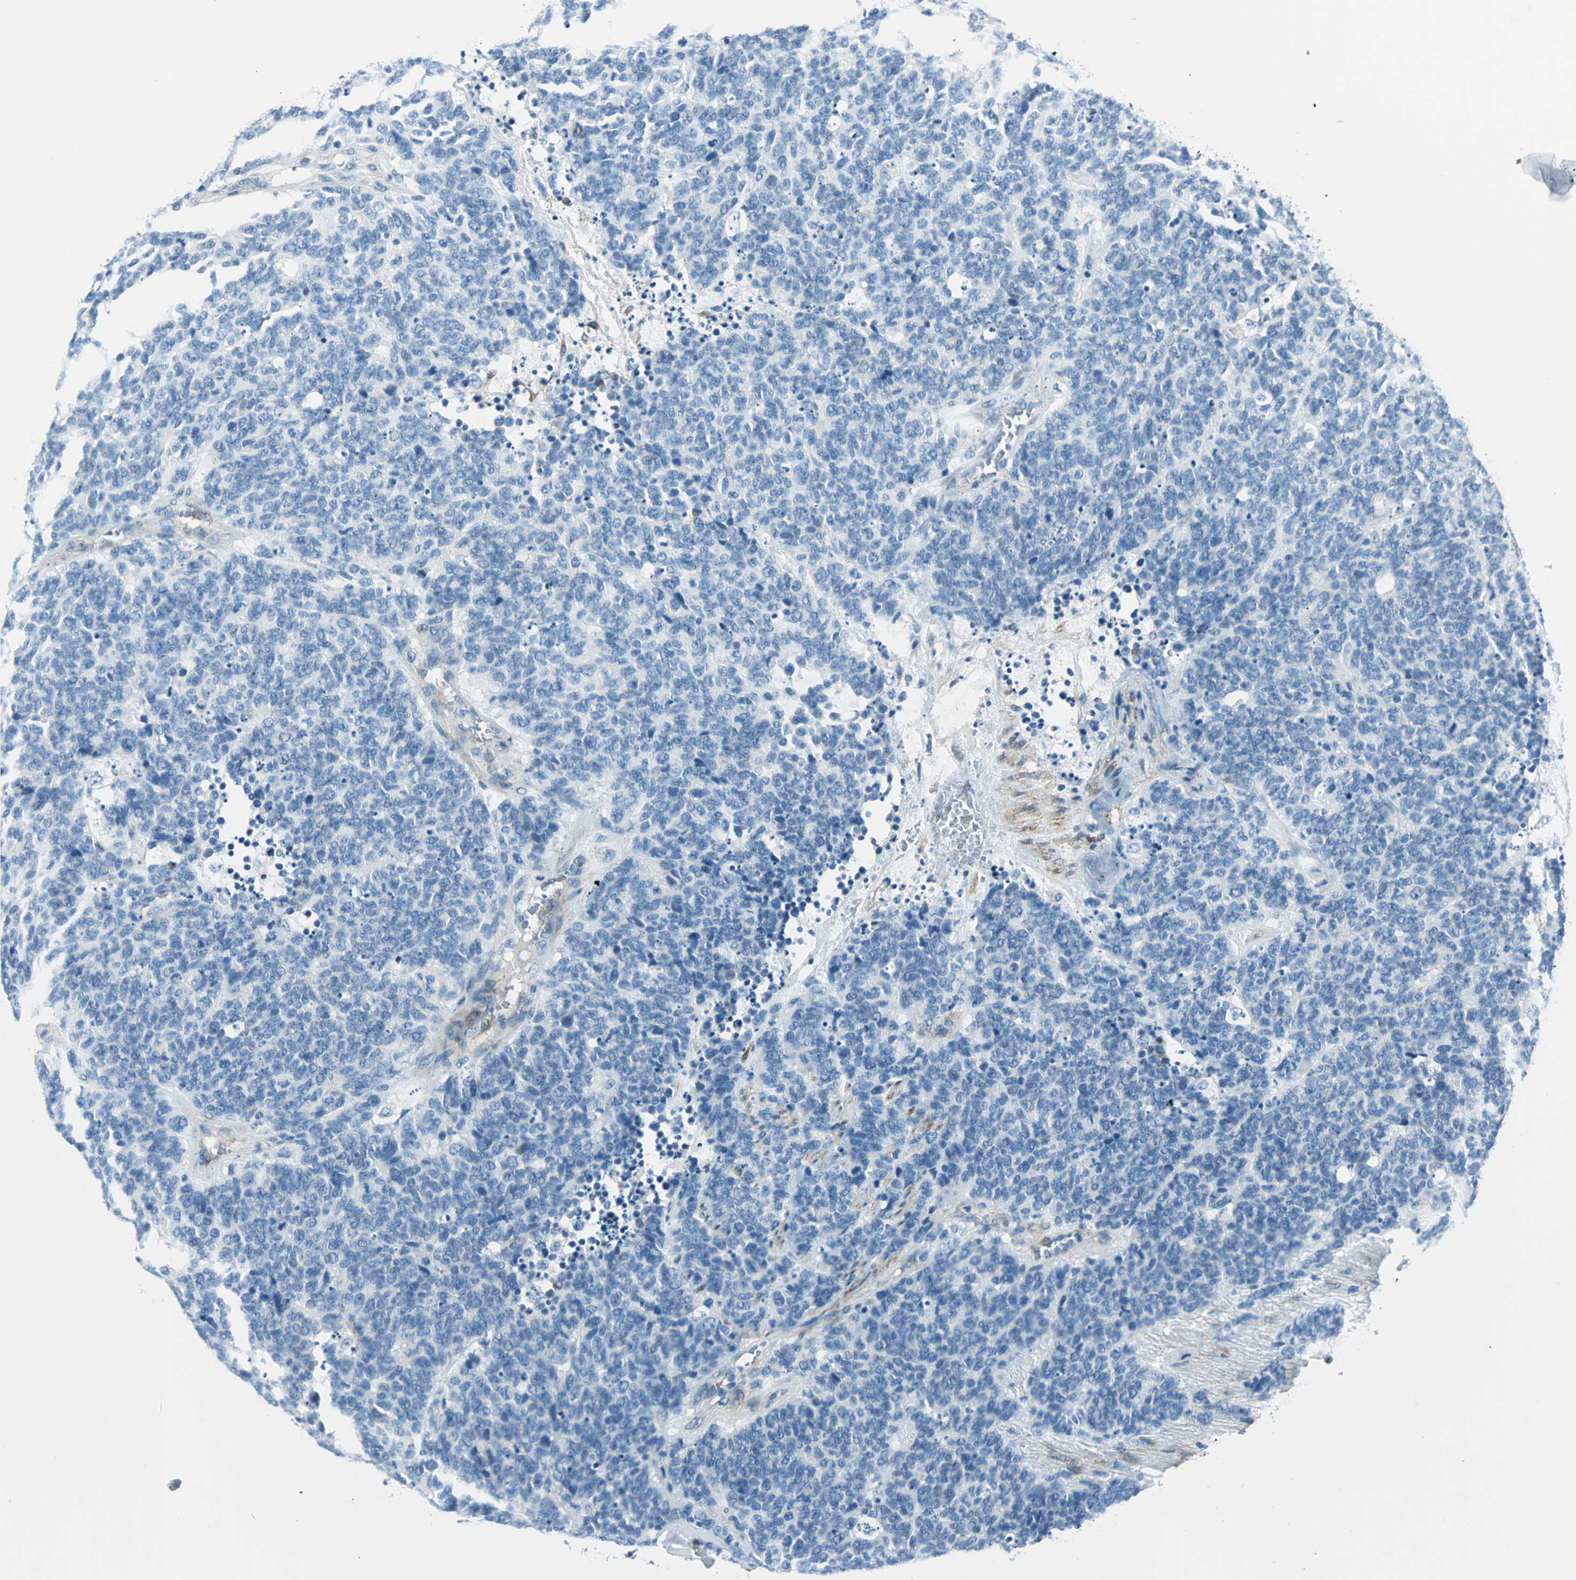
{"staining": {"intensity": "negative", "quantity": "none", "location": "none"}, "tissue": "lung cancer", "cell_type": "Tumor cells", "image_type": "cancer", "snomed": [{"axis": "morphology", "description": "Neoplasm, malignant, NOS"}, {"axis": "topography", "description": "Lung"}], "caption": "This is an immunohistochemistry micrograph of human lung cancer (malignant neoplasm). There is no staining in tumor cells.", "gene": "HSPB1", "patient": {"sex": "female", "age": 58}}